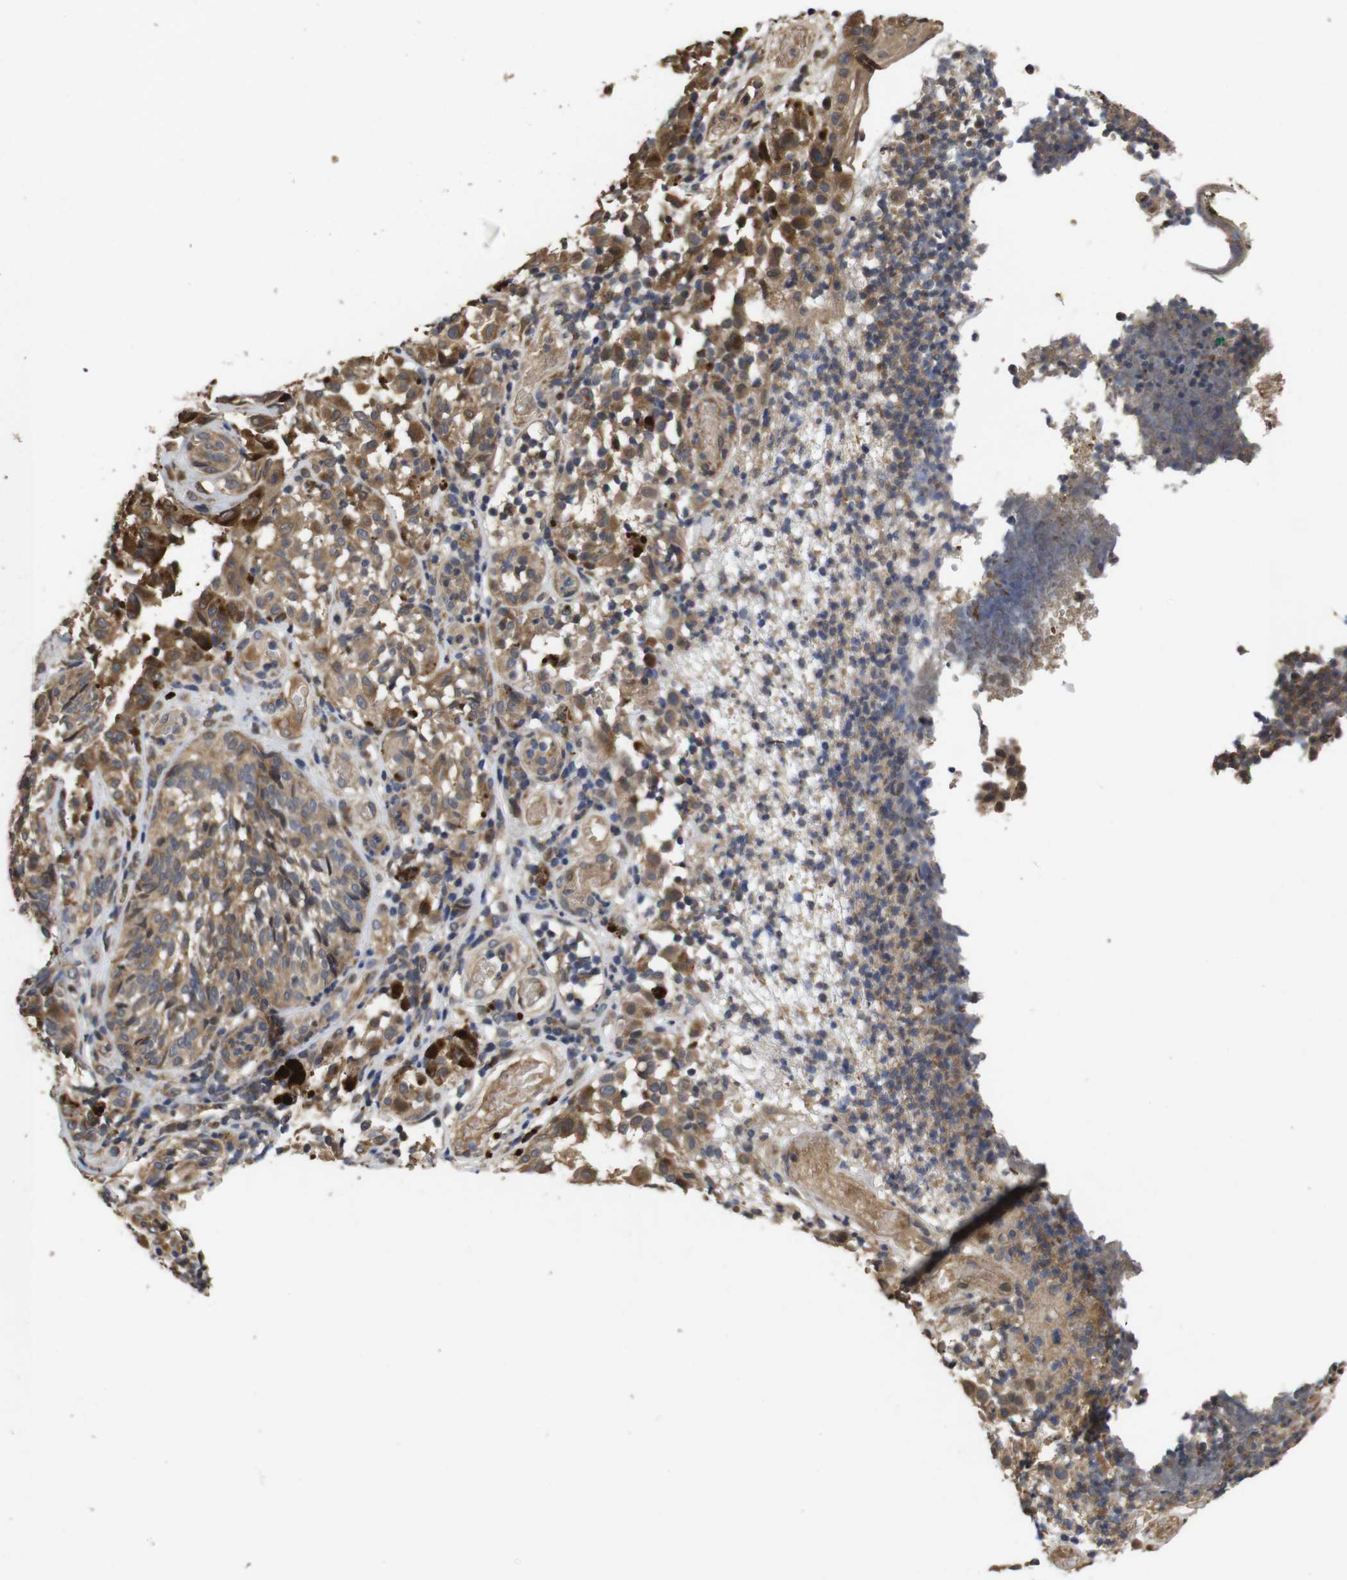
{"staining": {"intensity": "moderate", "quantity": ">75%", "location": "cytoplasmic/membranous"}, "tissue": "melanoma", "cell_type": "Tumor cells", "image_type": "cancer", "snomed": [{"axis": "morphology", "description": "Malignant melanoma, NOS"}, {"axis": "topography", "description": "Skin"}], "caption": "Immunohistochemical staining of malignant melanoma displays medium levels of moderate cytoplasmic/membranous staining in approximately >75% of tumor cells.", "gene": "PTPN14", "patient": {"sex": "female", "age": 46}}